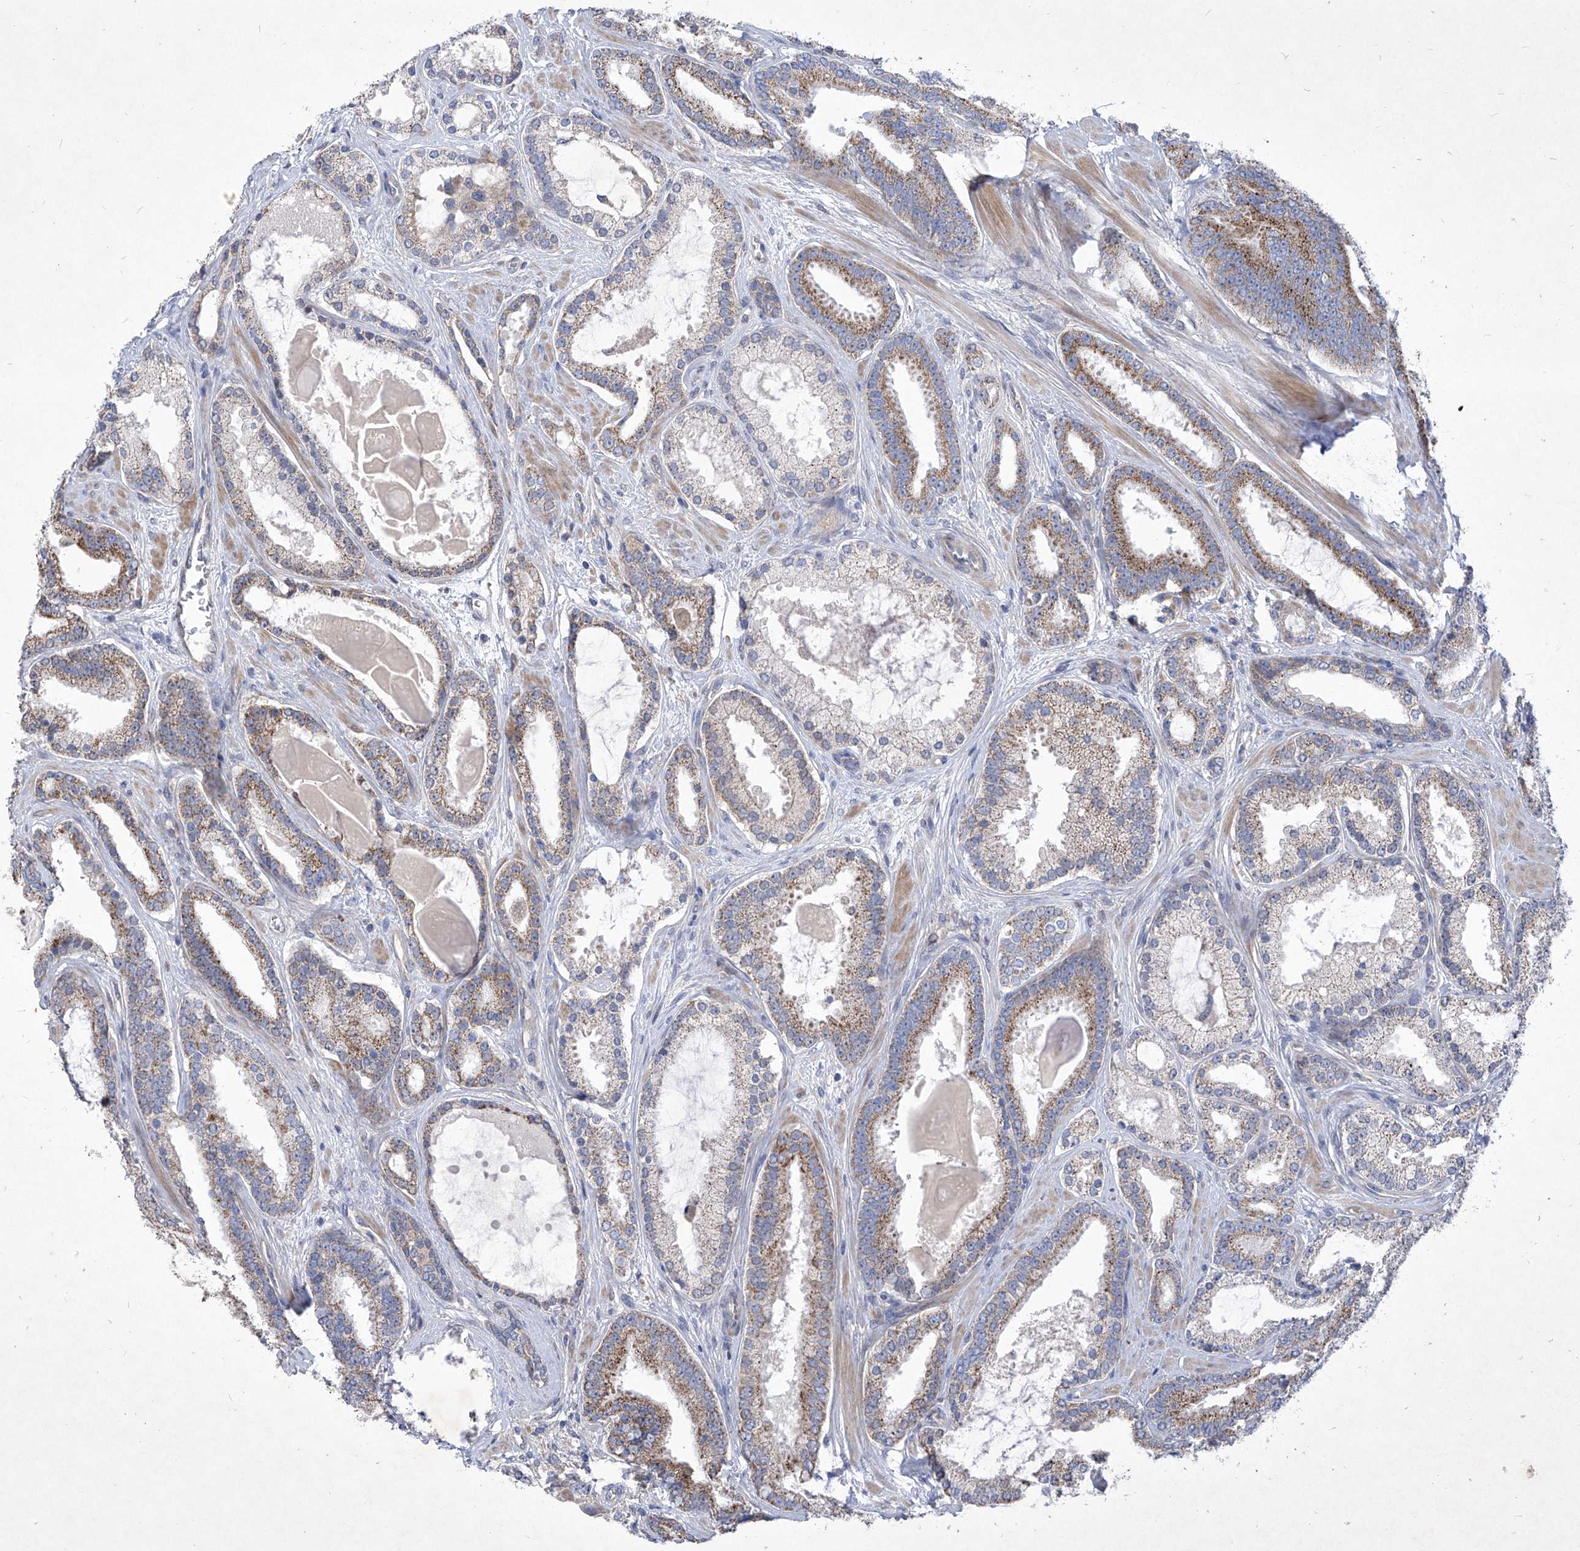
{"staining": {"intensity": "weak", "quantity": ">75%", "location": "cytoplasmic/membranous"}, "tissue": "prostate cancer", "cell_type": "Tumor cells", "image_type": "cancer", "snomed": [{"axis": "morphology", "description": "Adenocarcinoma, High grade"}, {"axis": "topography", "description": "Prostate"}], "caption": "A high-resolution histopathology image shows immunohistochemistry staining of prostate cancer, which displays weak cytoplasmic/membranous staining in about >75% of tumor cells. (DAB (3,3'-diaminobenzidine) = brown stain, brightfield microscopy at high magnification).", "gene": "COQ3", "patient": {"sex": "male", "age": 60}}